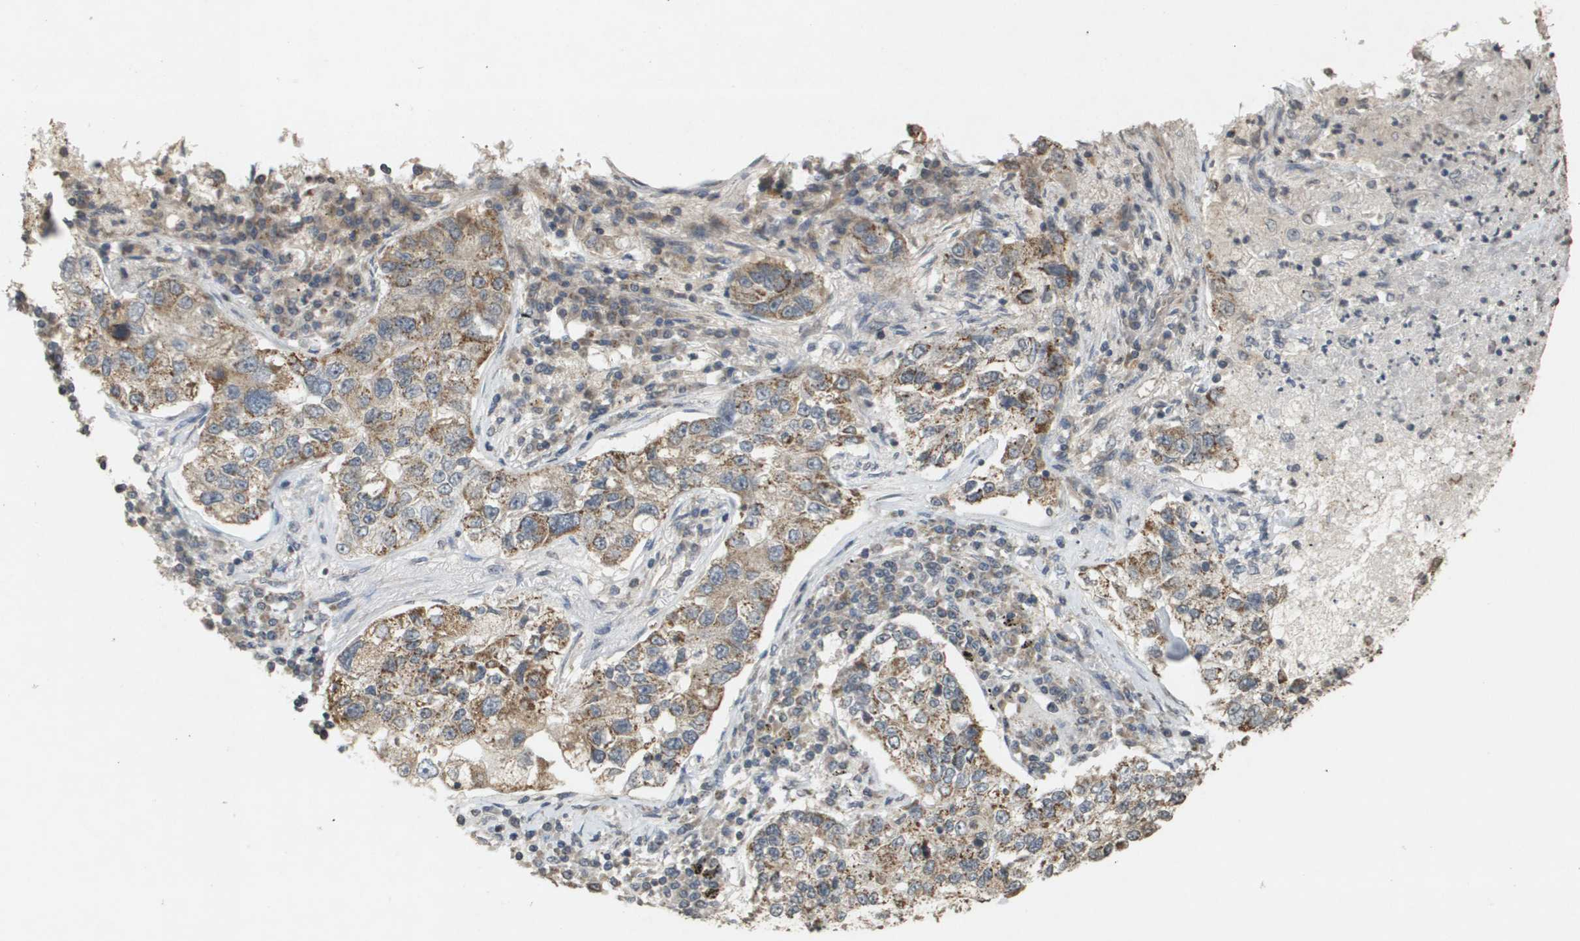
{"staining": {"intensity": "moderate", "quantity": ">75%", "location": "cytoplasmic/membranous"}, "tissue": "lung cancer", "cell_type": "Tumor cells", "image_type": "cancer", "snomed": [{"axis": "morphology", "description": "Adenocarcinoma, NOS"}, {"axis": "topography", "description": "Lung"}], "caption": "Lung adenocarcinoma stained for a protein (brown) reveals moderate cytoplasmic/membranous positive positivity in approximately >75% of tumor cells.", "gene": "RAB21", "patient": {"sex": "male", "age": 49}}